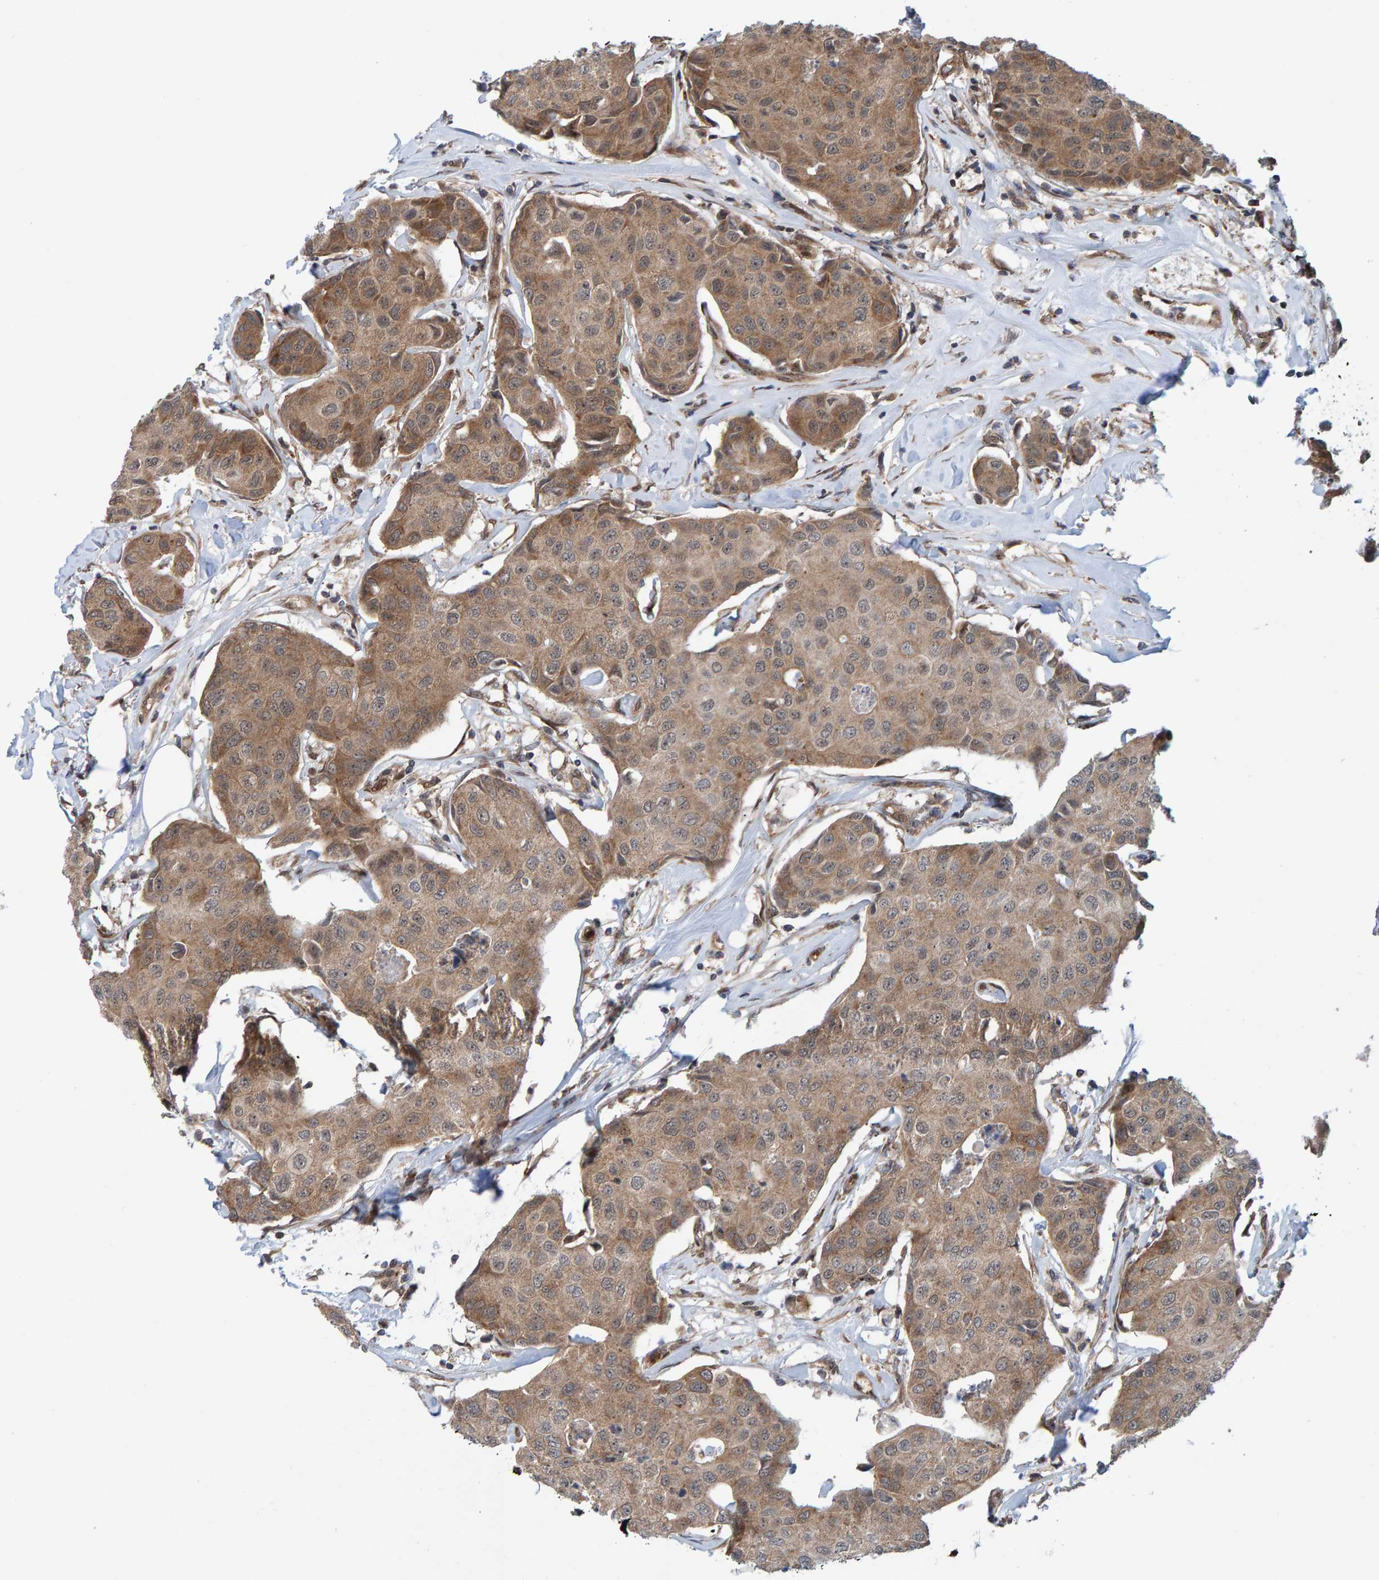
{"staining": {"intensity": "moderate", "quantity": ">75%", "location": "cytoplasmic/membranous"}, "tissue": "breast cancer", "cell_type": "Tumor cells", "image_type": "cancer", "snomed": [{"axis": "morphology", "description": "Duct carcinoma"}, {"axis": "topography", "description": "Breast"}], "caption": "Protein staining reveals moderate cytoplasmic/membranous staining in approximately >75% of tumor cells in breast cancer (intraductal carcinoma).", "gene": "ZNF366", "patient": {"sex": "female", "age": 80}}